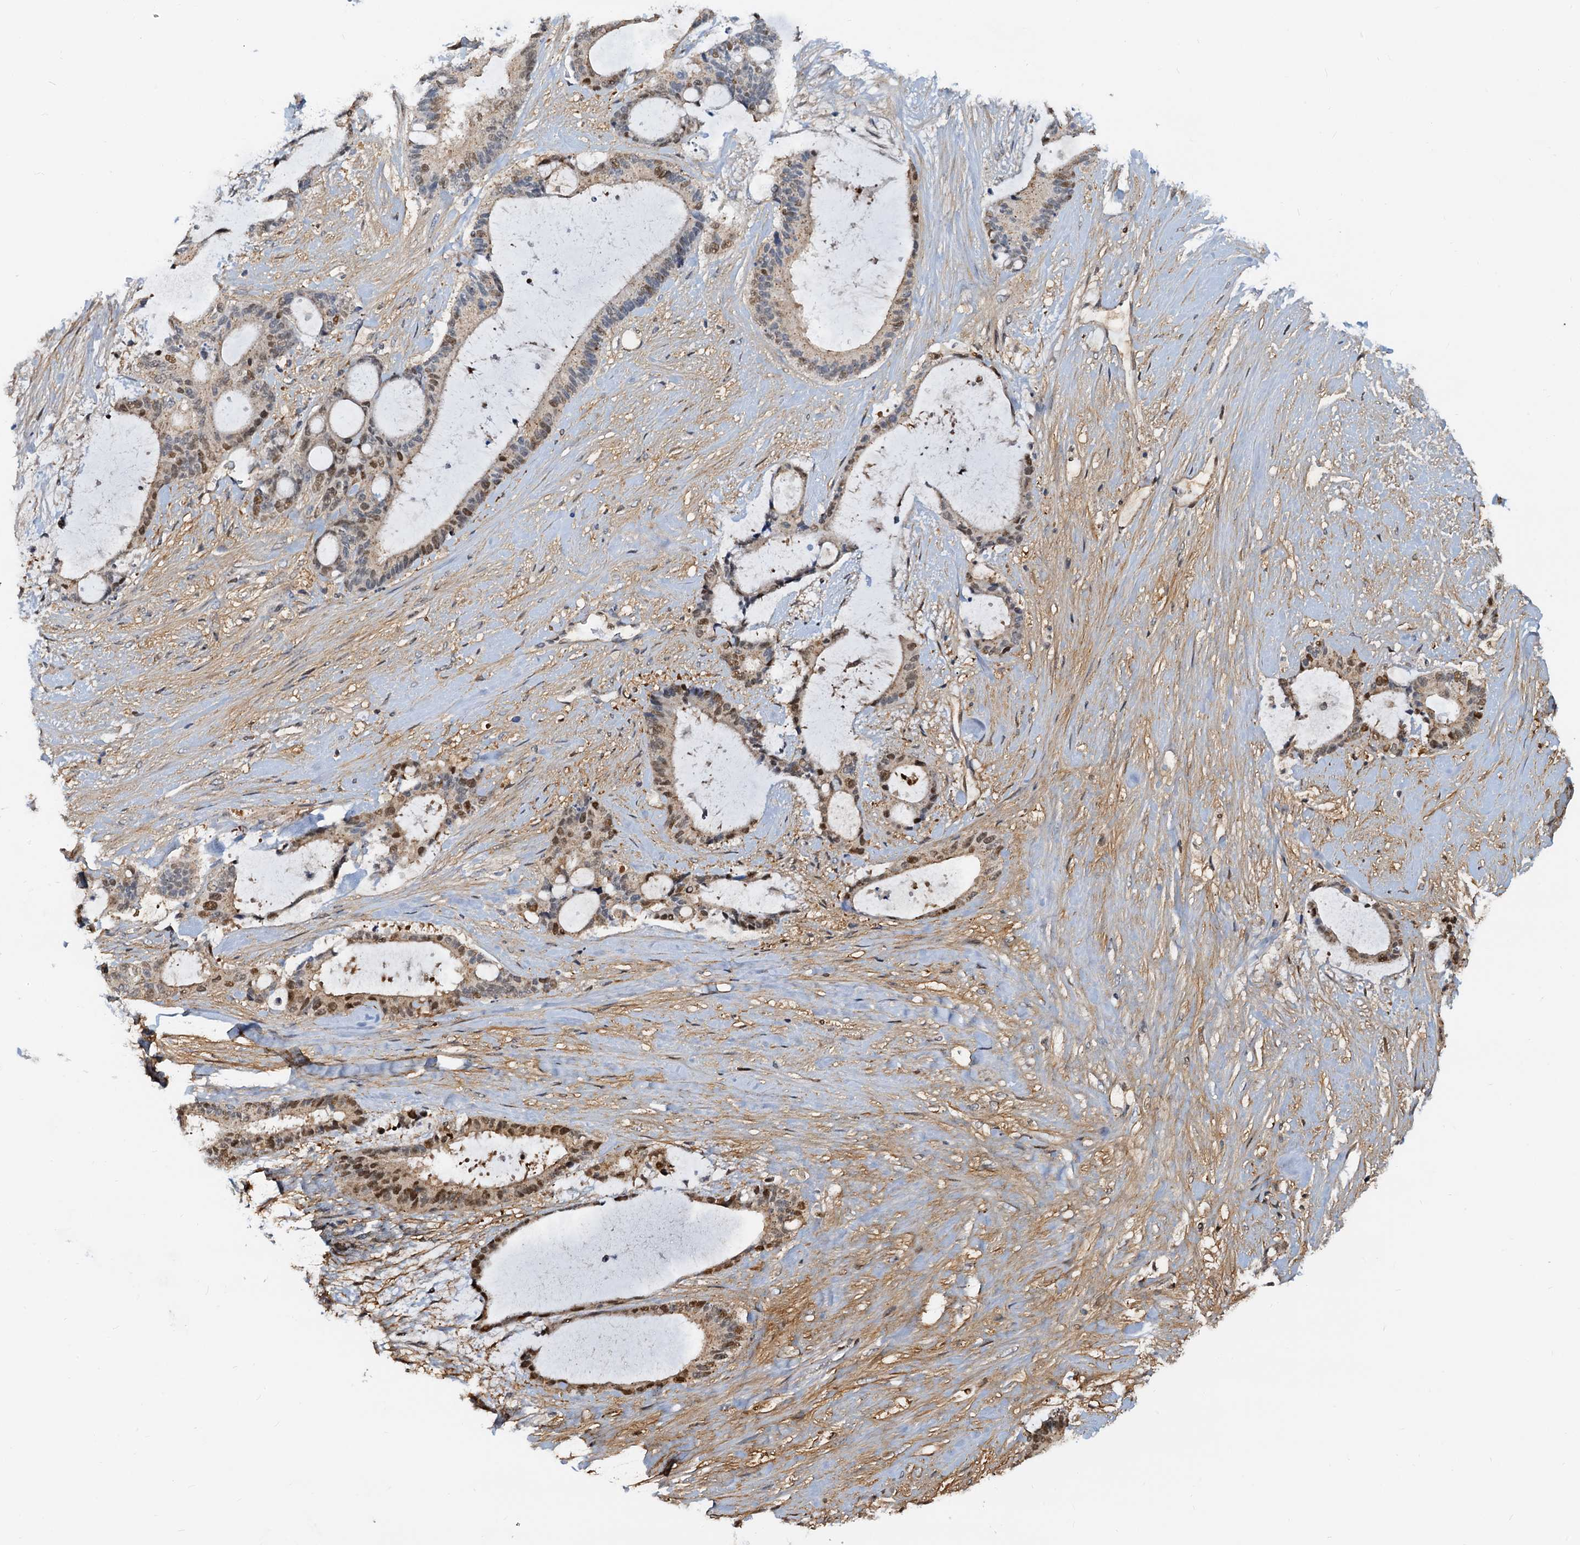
{"staining": {"intensity": "moderate", "quantity": "25%-75%", "location": "nuclear"}, "tissue": "liver cancer", "cell_type": "Tumor cells", "image_type": "cancer", "snomed": [{"axis": "morphology", "description": "Normal tissue, NOS"}, {"axis": "morphology", "description": "Cholangiocarcinoma"}, {"axis": "topography", "description": "Liver"}, {"axis": "topography", "description": "Peripheral nerve tissue"}], "caption": "Immunohistochemical staining of human liver cancer displays medium levels of moderate nuclear protein staining in approximately 25%-75% of tumor cells.", "gene": "PTGES3", "patient": {"sex": "female", "age": 73}}